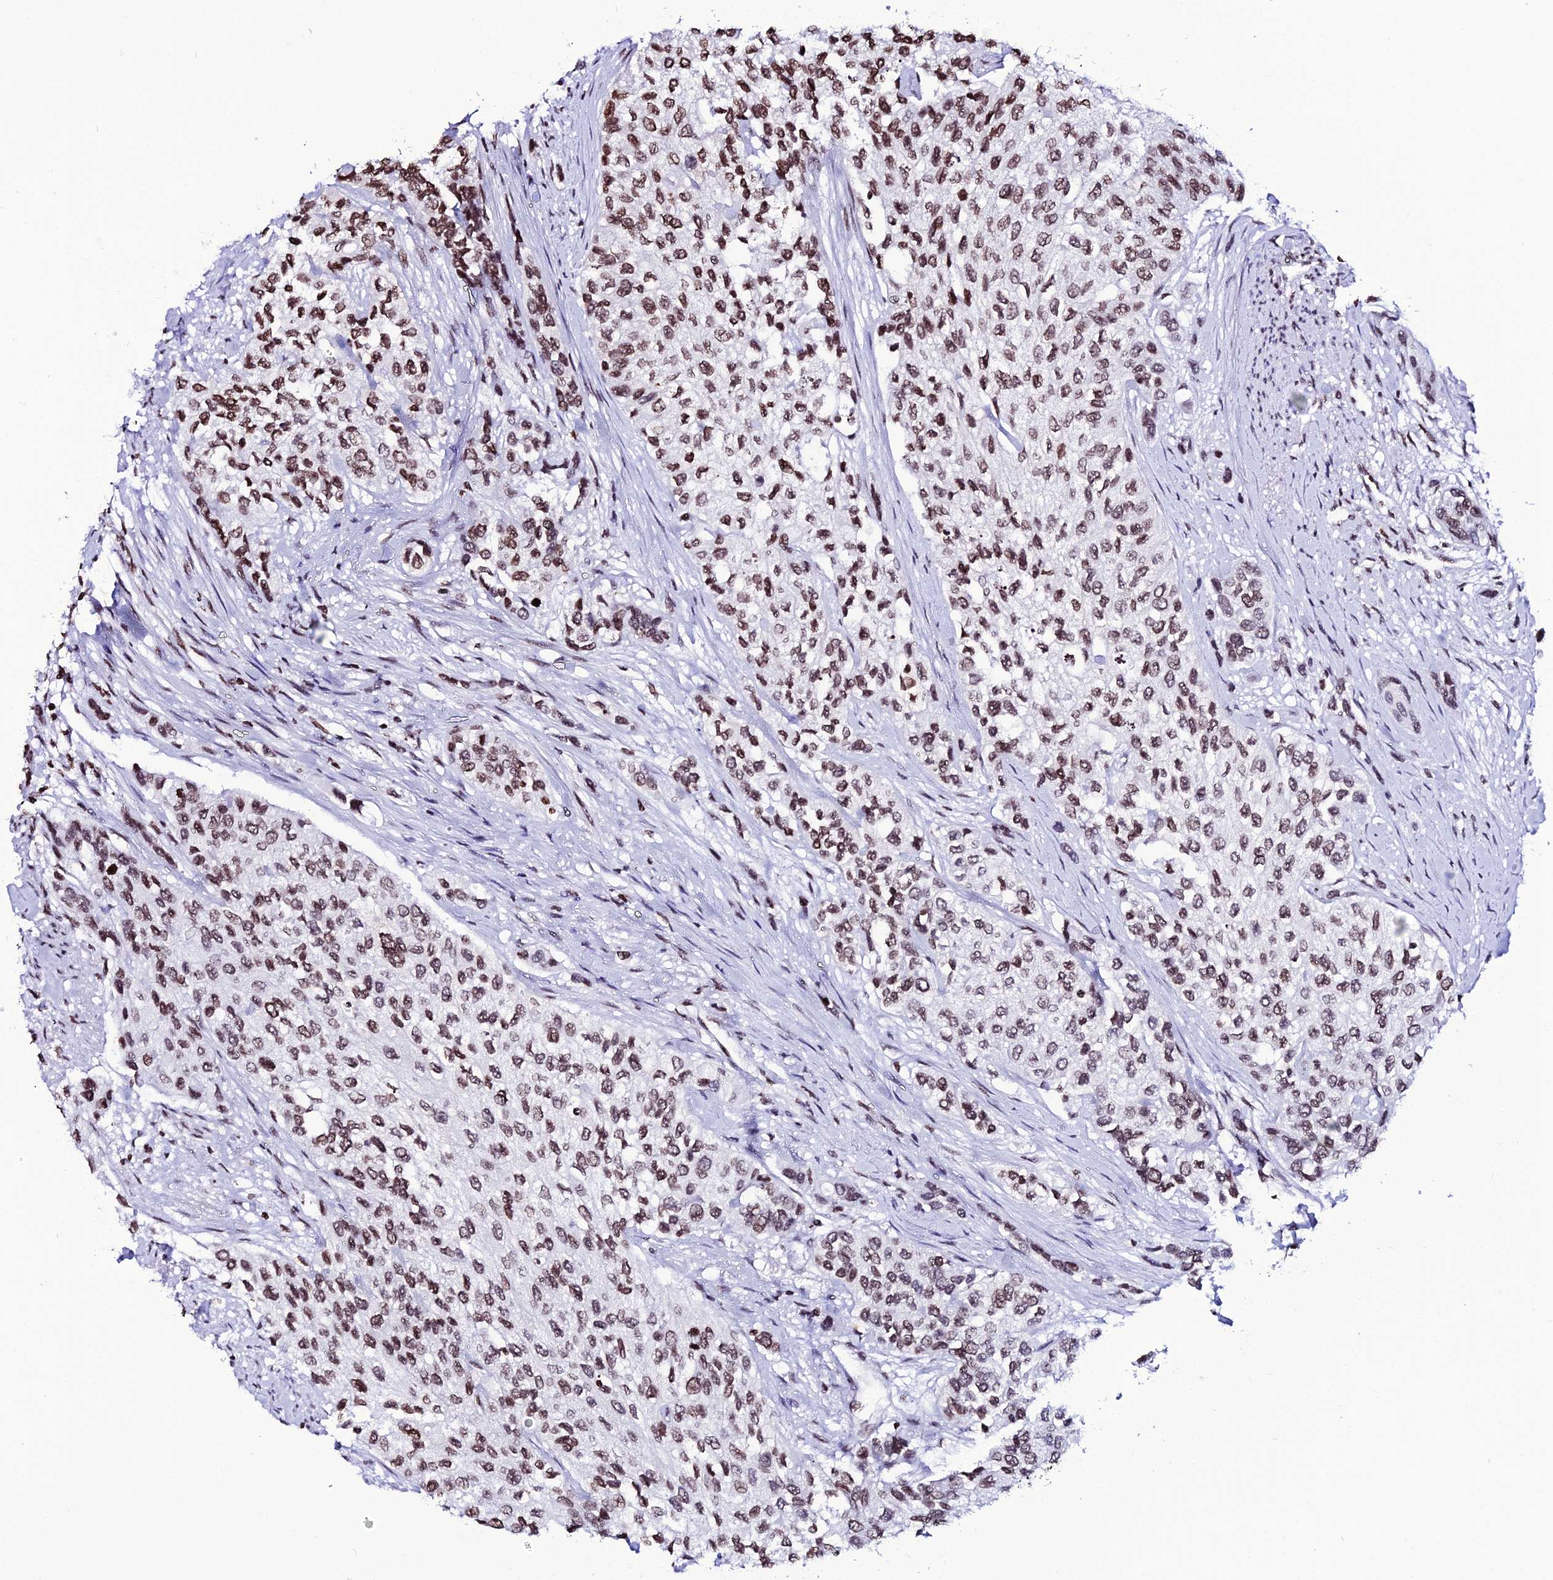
{"staining": {"intensity": "moderate", "quantity": ">75%", "location": "nuclear"}, "tissue": "urothelial cancer", "cell_type": "Tumor cells", "image_type": "cancer", "snomed": [{"axis": "morphology", "description": "Normal tissue, NOS"}, {"axis": "morphology", "description": "Urothelial carcinoma, High grade"}, {"axis": "topography", "description": "Vascular tissue"}, {"axis": "topography", "description": "Urinary bladder"}], "caption": "Moderate nuclear positivity for a protein is identified in about >75% of tumor cells of urothelial carcinoma (high-grade) using immunohistochemistry.", "gene": "MACROH2A2", "patient": {"sex": "female", "age": 56}}